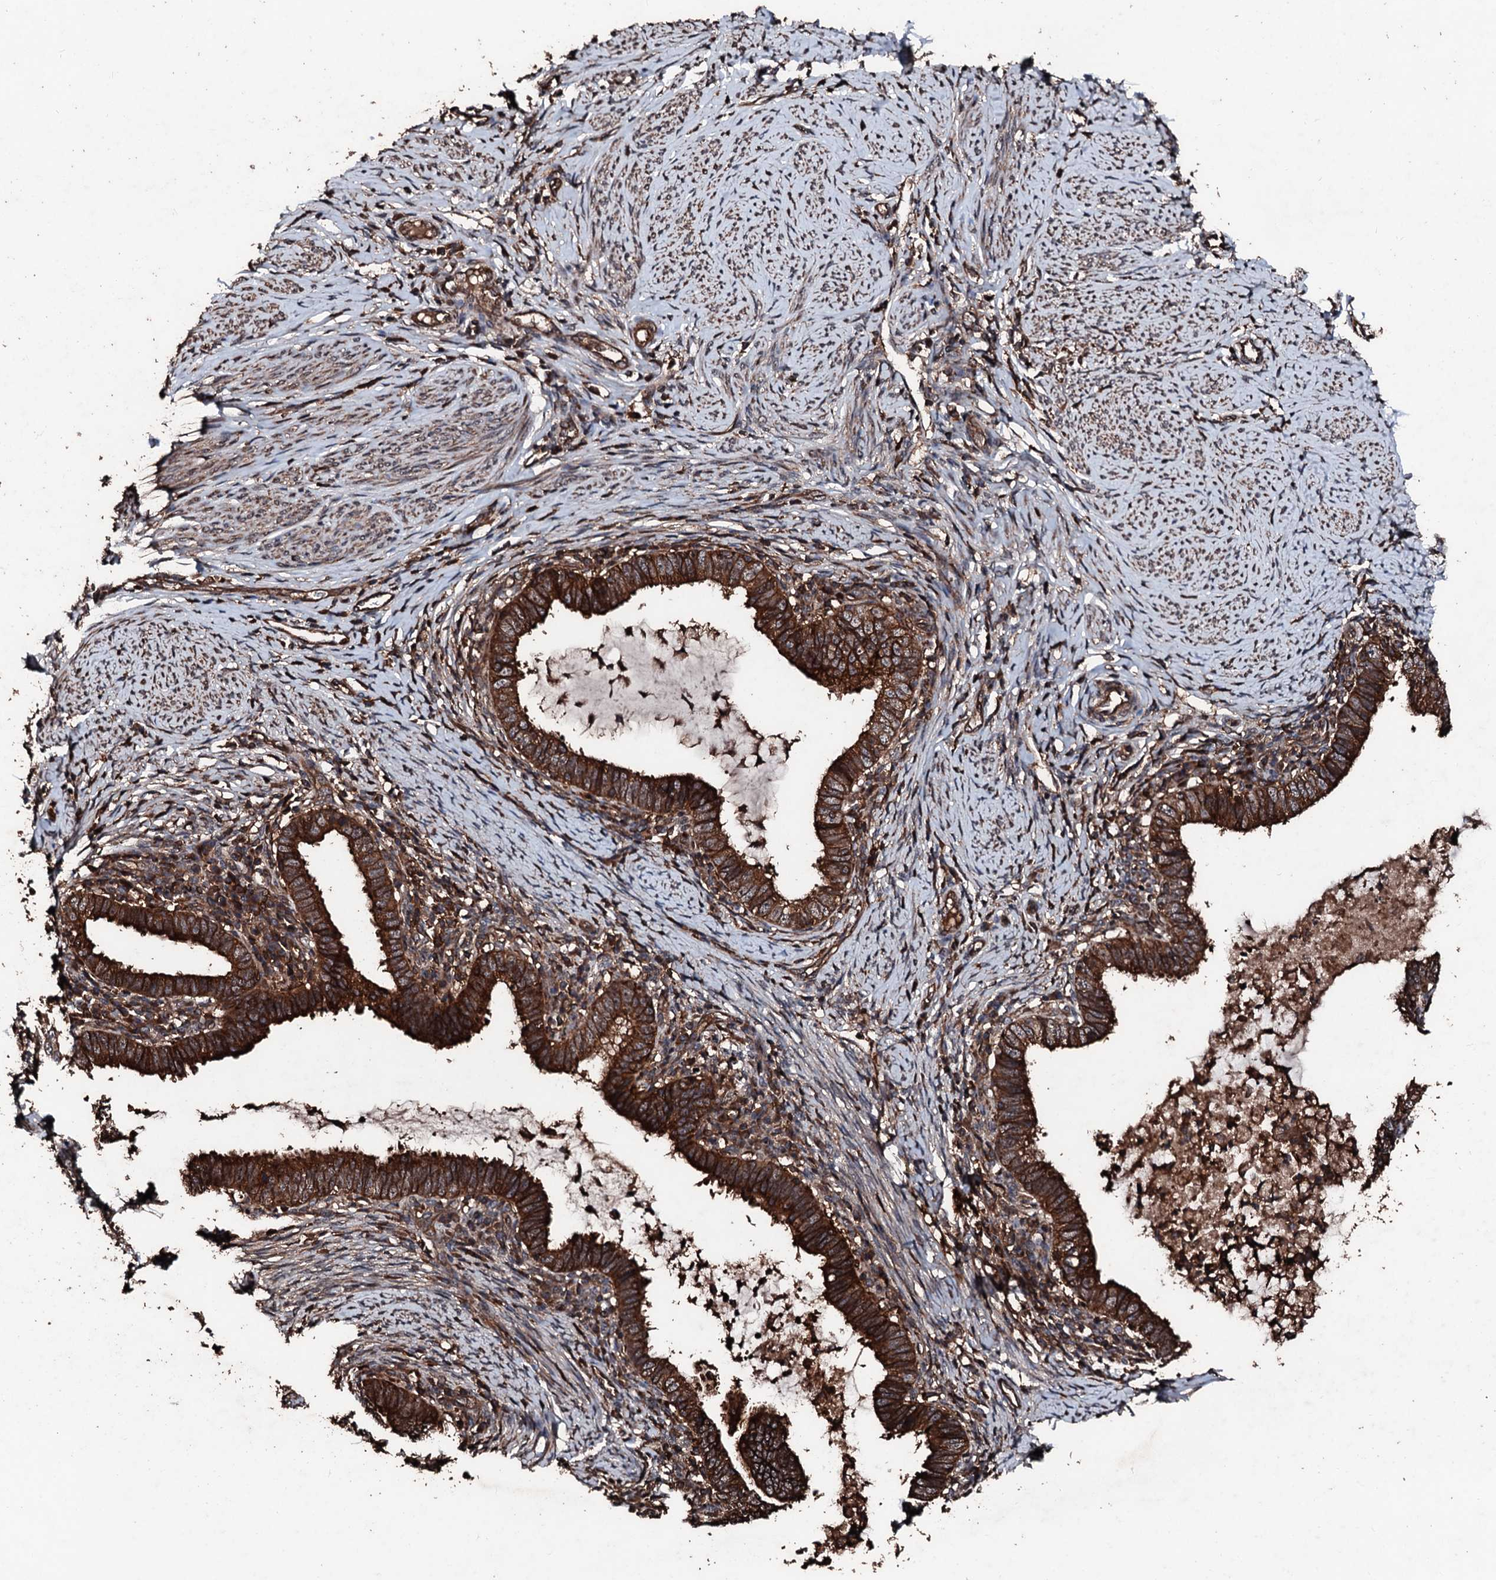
{"staining": {"intensity": "strong", "quantity": ">75%", "location": "cytoplasmic/membranous"}, "tissue": "cervical cancer", "cell_type": "Tumor cells", "image_type": "cancer", "snomed": [{"axis": "morphology", "description": "Adenocarcinoma, NOS"}, {"axis": "topography", "description": "Cervix"}], "caption": "Tumor cells reveal strong cytoplasmic/membranous positivity in about >75% of cells in cervical cancer.", "gene": "KIF18A", "patient": {"sex": "female", "age": 36}}